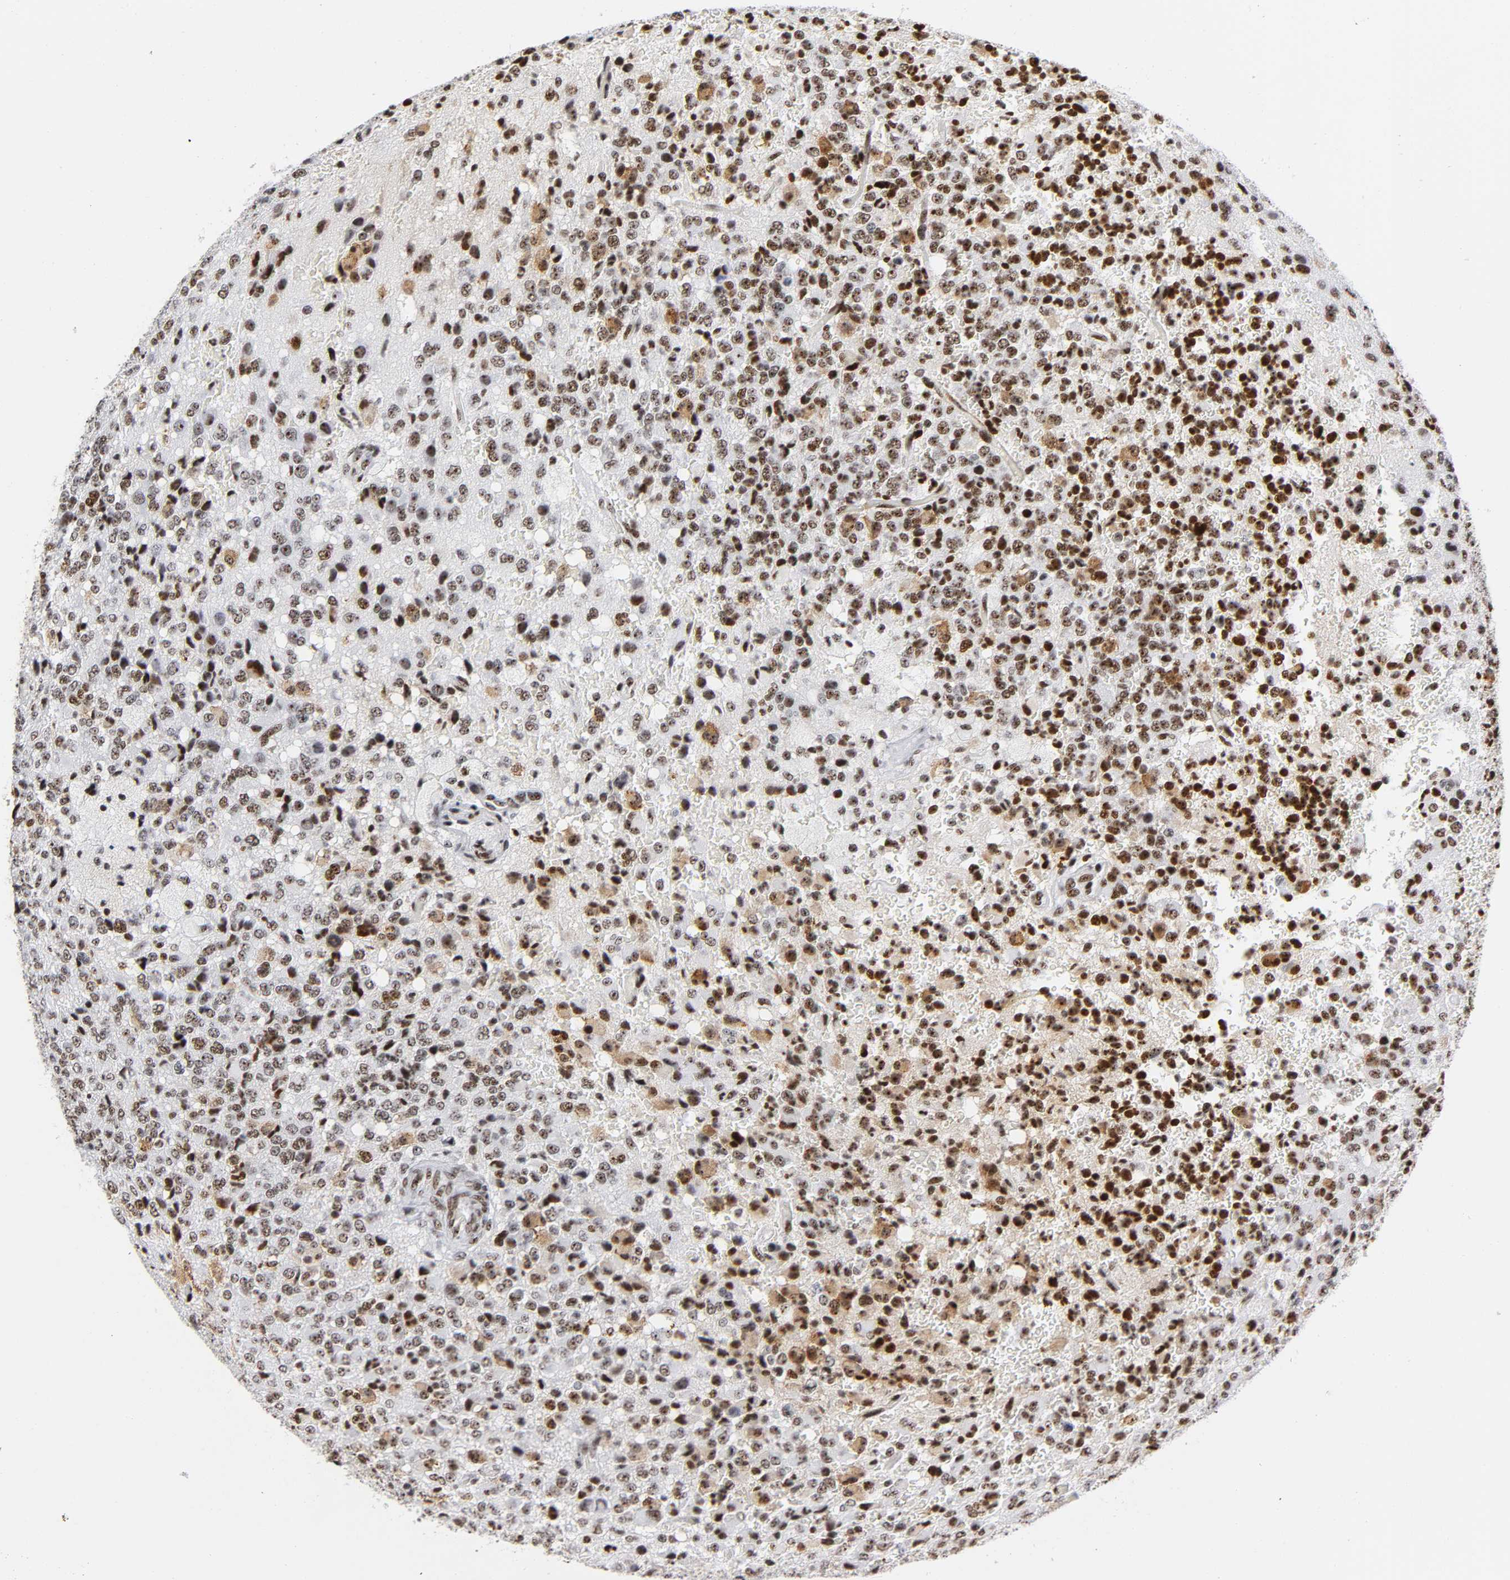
{"staining": {"intensity": "moderate", "quantity": ">75%", "location": "nuclear"}, "tissue": "glioma", "cell_type": "Tumor cells", "image_type": "cancer", "snomed": [{"axis": "morphology", "description": "Glioma, malignant, High grade"}, {"axis": "topography", "description": "pancreas cauda"}], "caption": "Malignant glioma (high-grade) tissue demonstrates moderate nuclear staining in about >75% of tumor cells (DAB = brown stain, brightfield microscopy at high magnification).", "gene": "UBTF", "patient": {"sex": "male", "age": 60}}